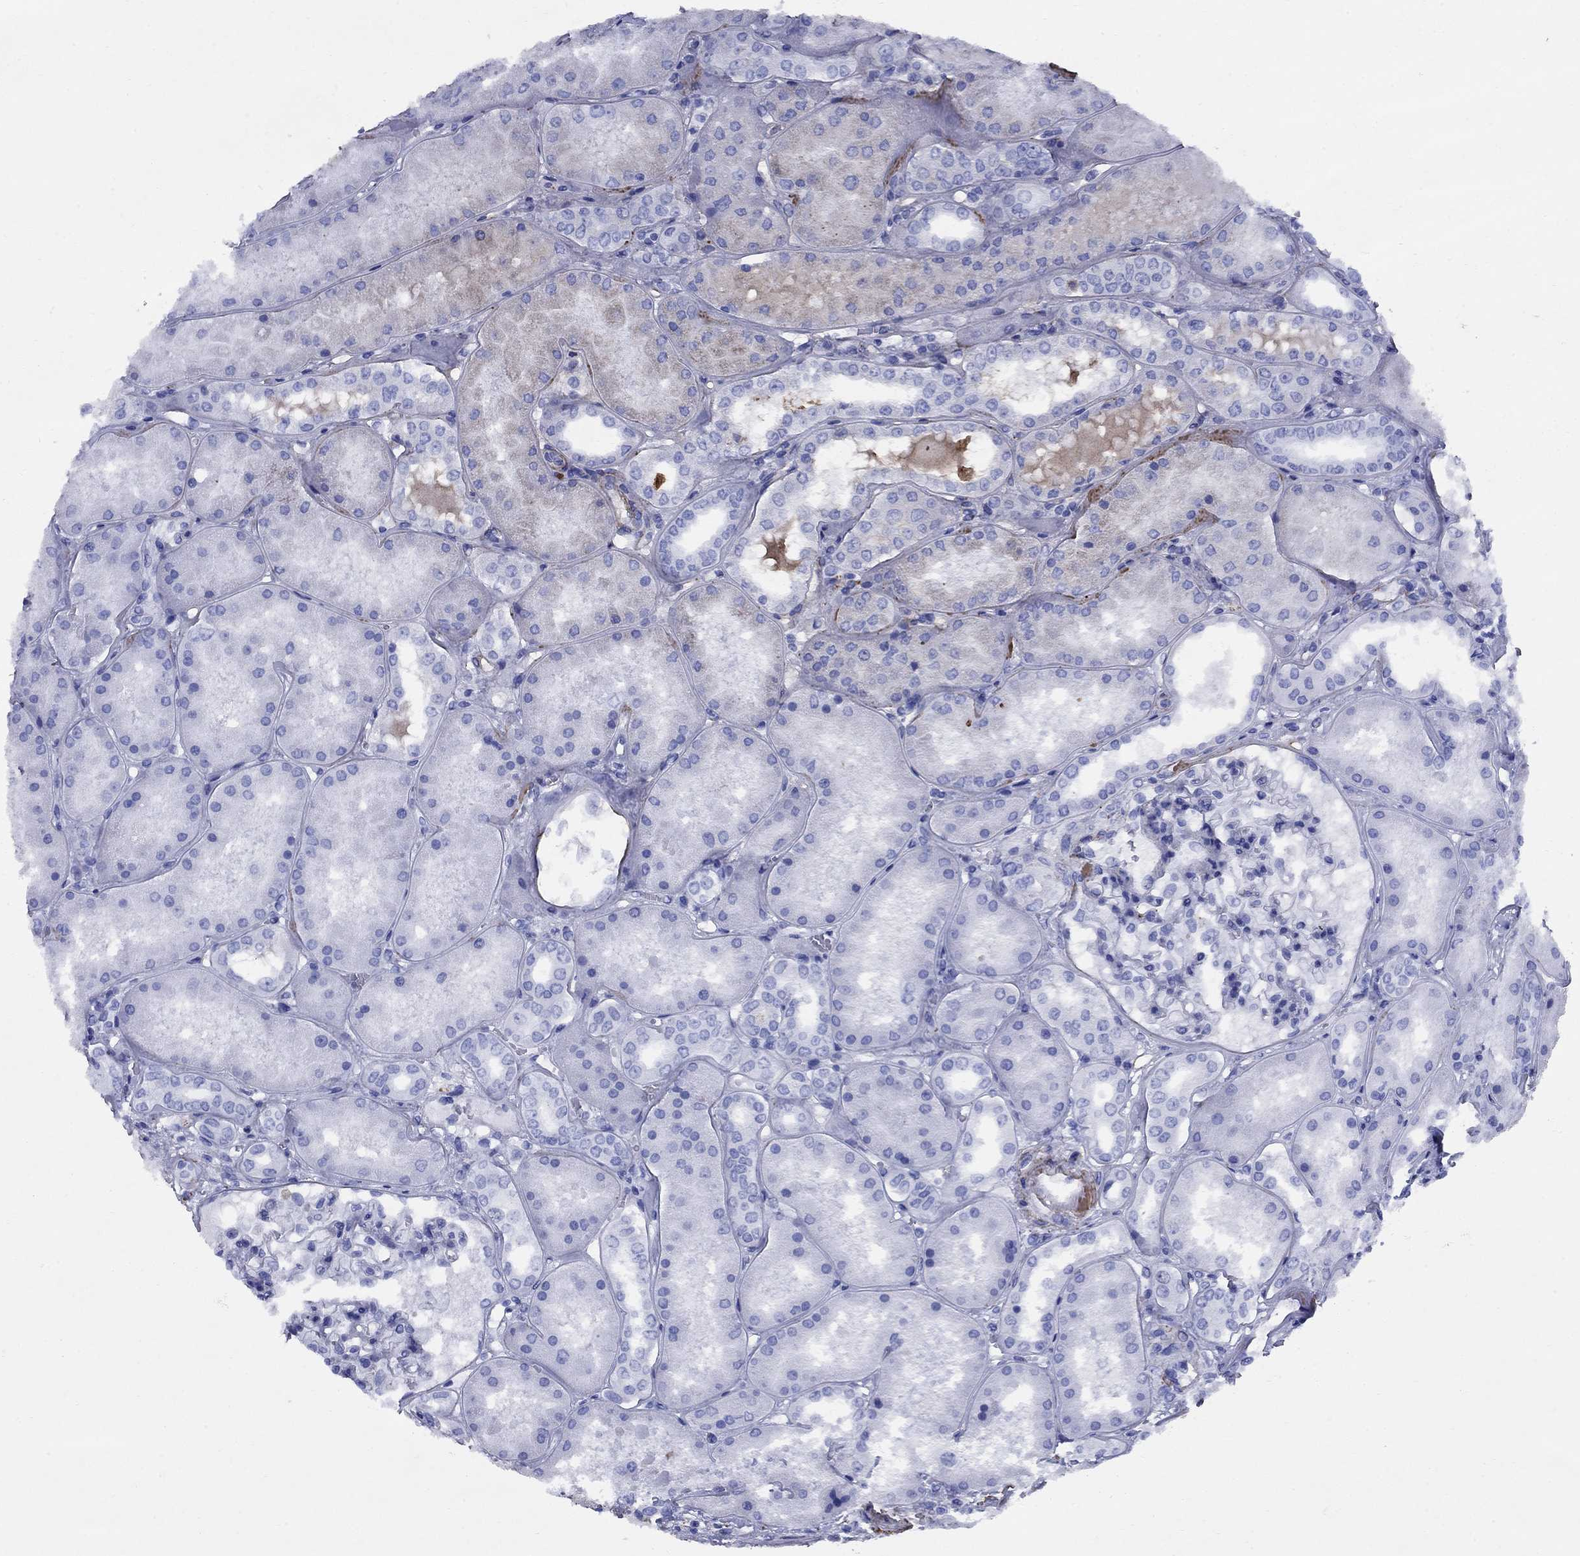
{"staining": {"intensity": "negative", "quantity": "none", "location": "none"}, "tissue": "kidney", "cell_type": "Cells in glomeruli", "image_type": "normal", "snomed": [{"axis": "morphology", "description": "Normal tissue, NOS"}, {"axis": "topography", "description": "Kidney"}], "caption": "Cells in glomeruli are negative for brown protein staining in normal kidney.", "gene": "VTN", "patient": {"sex": "female", "age": 56}}